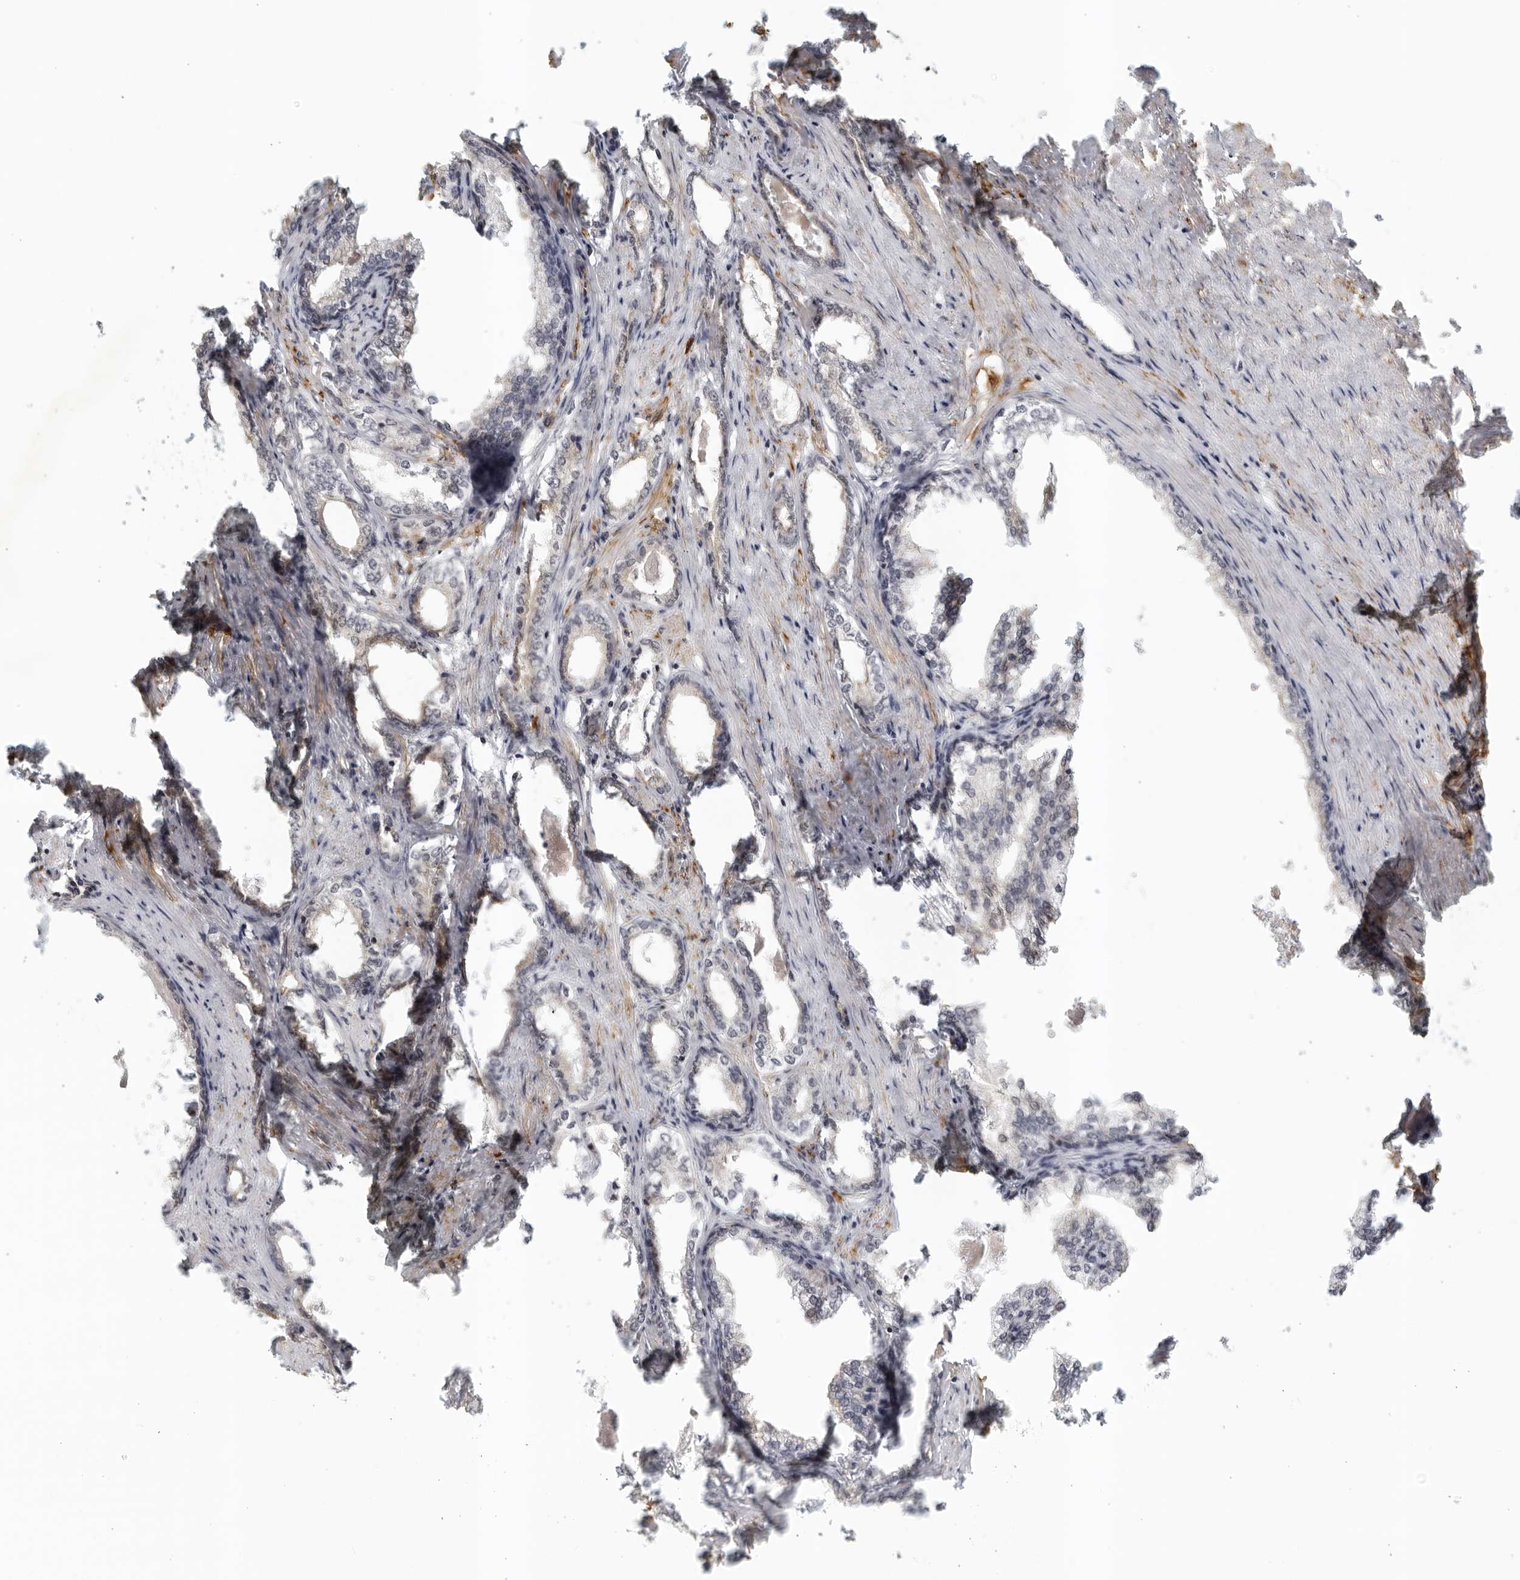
{"staining": {"intensity": "negative", "quantity": "none", "location": "none"}, "tissue": "prostate cancer", "cell_type": "Tumor cells", "image_type": "cancer", "snomed": [{"axis": "morphology", "description": "Adenocarcinoma, High grade"}, {"axis": "topography", "description": "Prostate"}], "caption": "High magnification brightfield microscopy of prostate high-grade adenocarcinoma stained with DAB (brown) and counterstained with hematoxylin (blue): tumor cells show no significant staining.", "gene": "SERTAD4", "patient": {"sex": "male", "age": 58}}